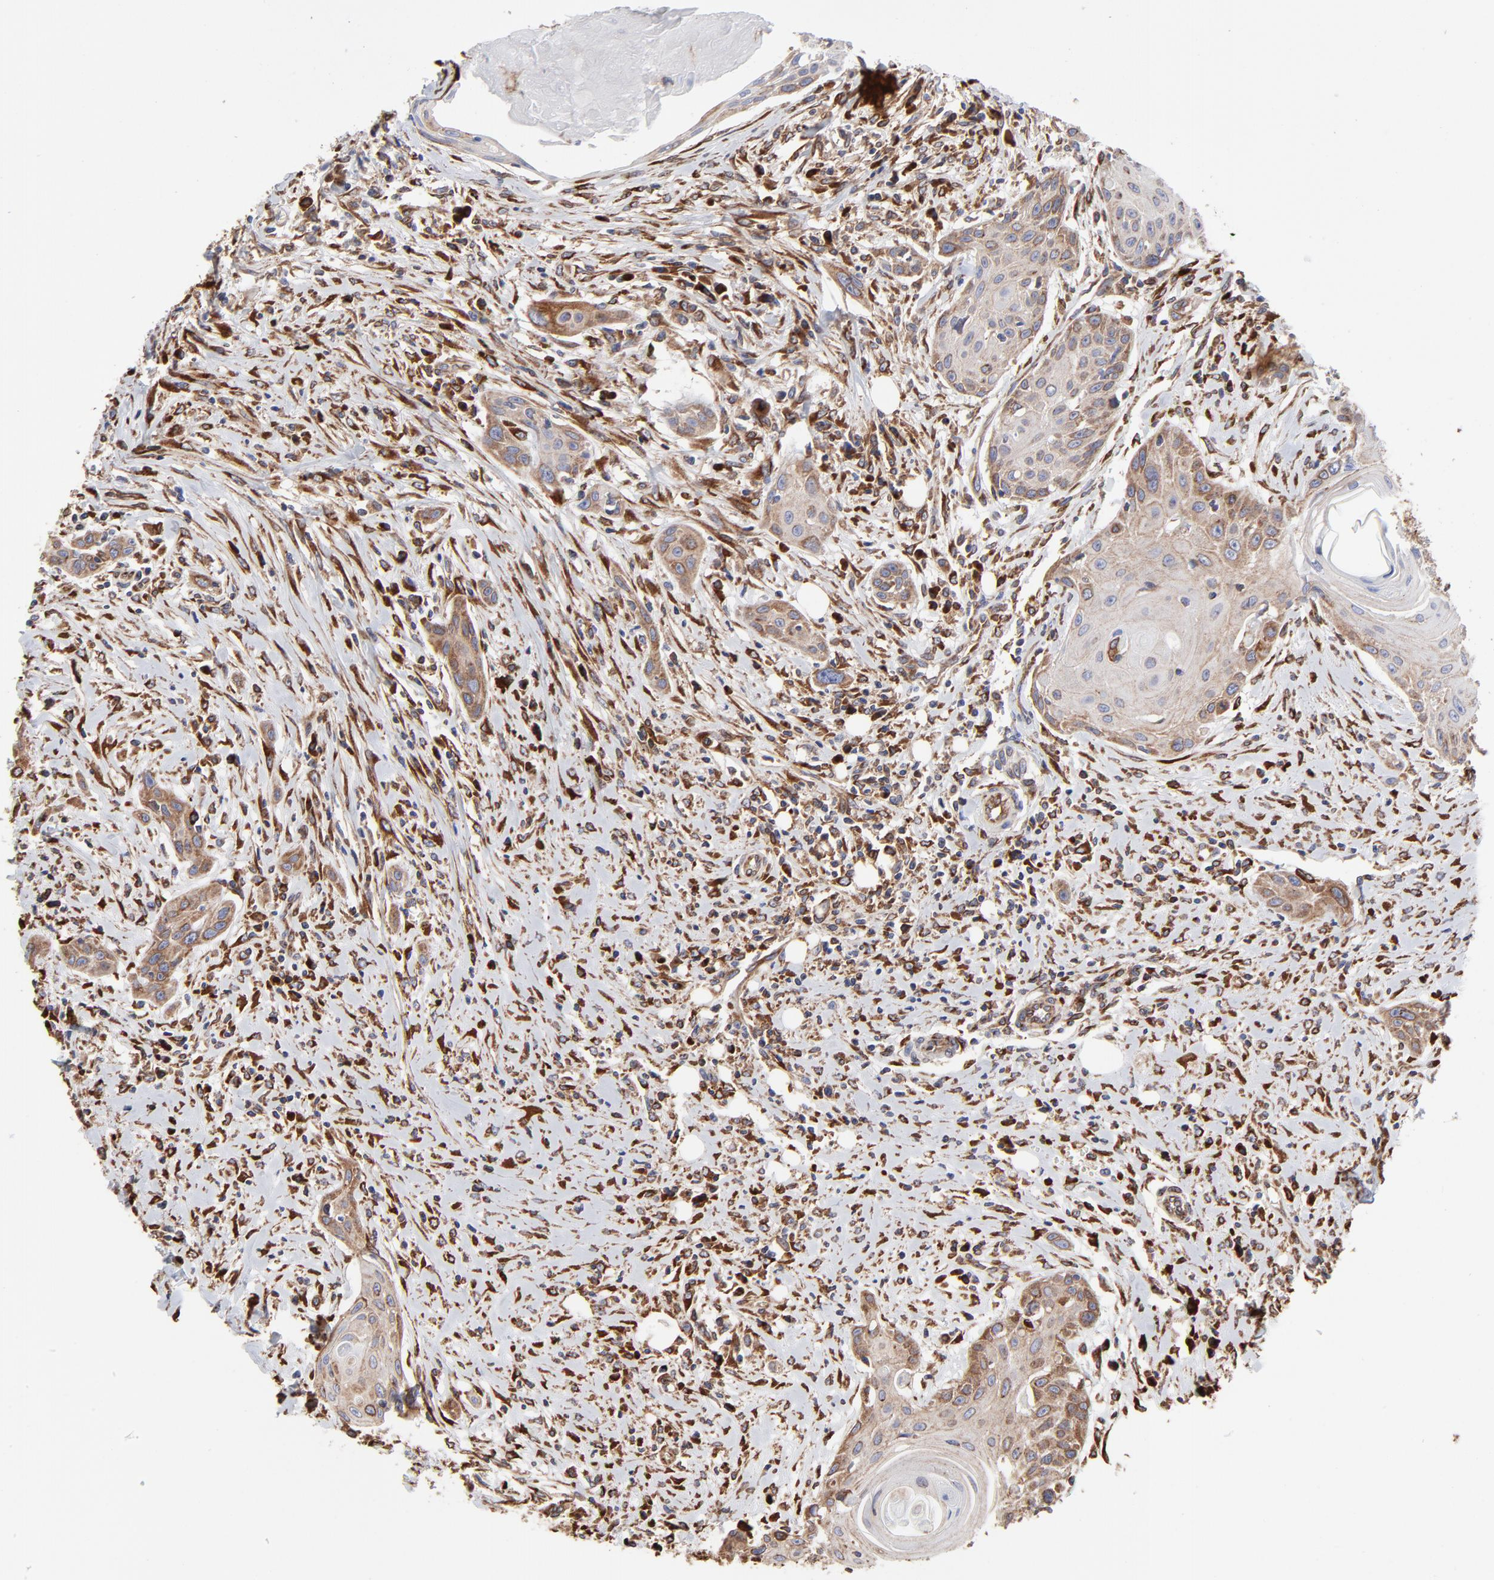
{"staining": {"intensity": "weak", "quantity": ">75%", "location": "cytoplasmic/membranous"}, "tissue": "head and neck cancer", "cell_type": "Tumor cells", "image_type": "cancer", "snomed": [{"axis": "morphology", "description": "Squamous cell carcinoma, NOS"}, {"axis": "morphology", "description": "Squamous cell carcinoma, metastatic, NOS"}, {"axis": "topography", "description": "Lymph node"}, {"axis": "topography", "description": "Salivary gland"}, {"axis": "topography", "description": "Head-Neck"}], "caption": "There is low levels of weak cytoplasmic/membranous positivity in tumor cells of head and neck cancer, as demonstrated by immunohistochemical staining (brown color).", "gene": "LMAN1", "patient": {"sex": "female", "age": 74}}